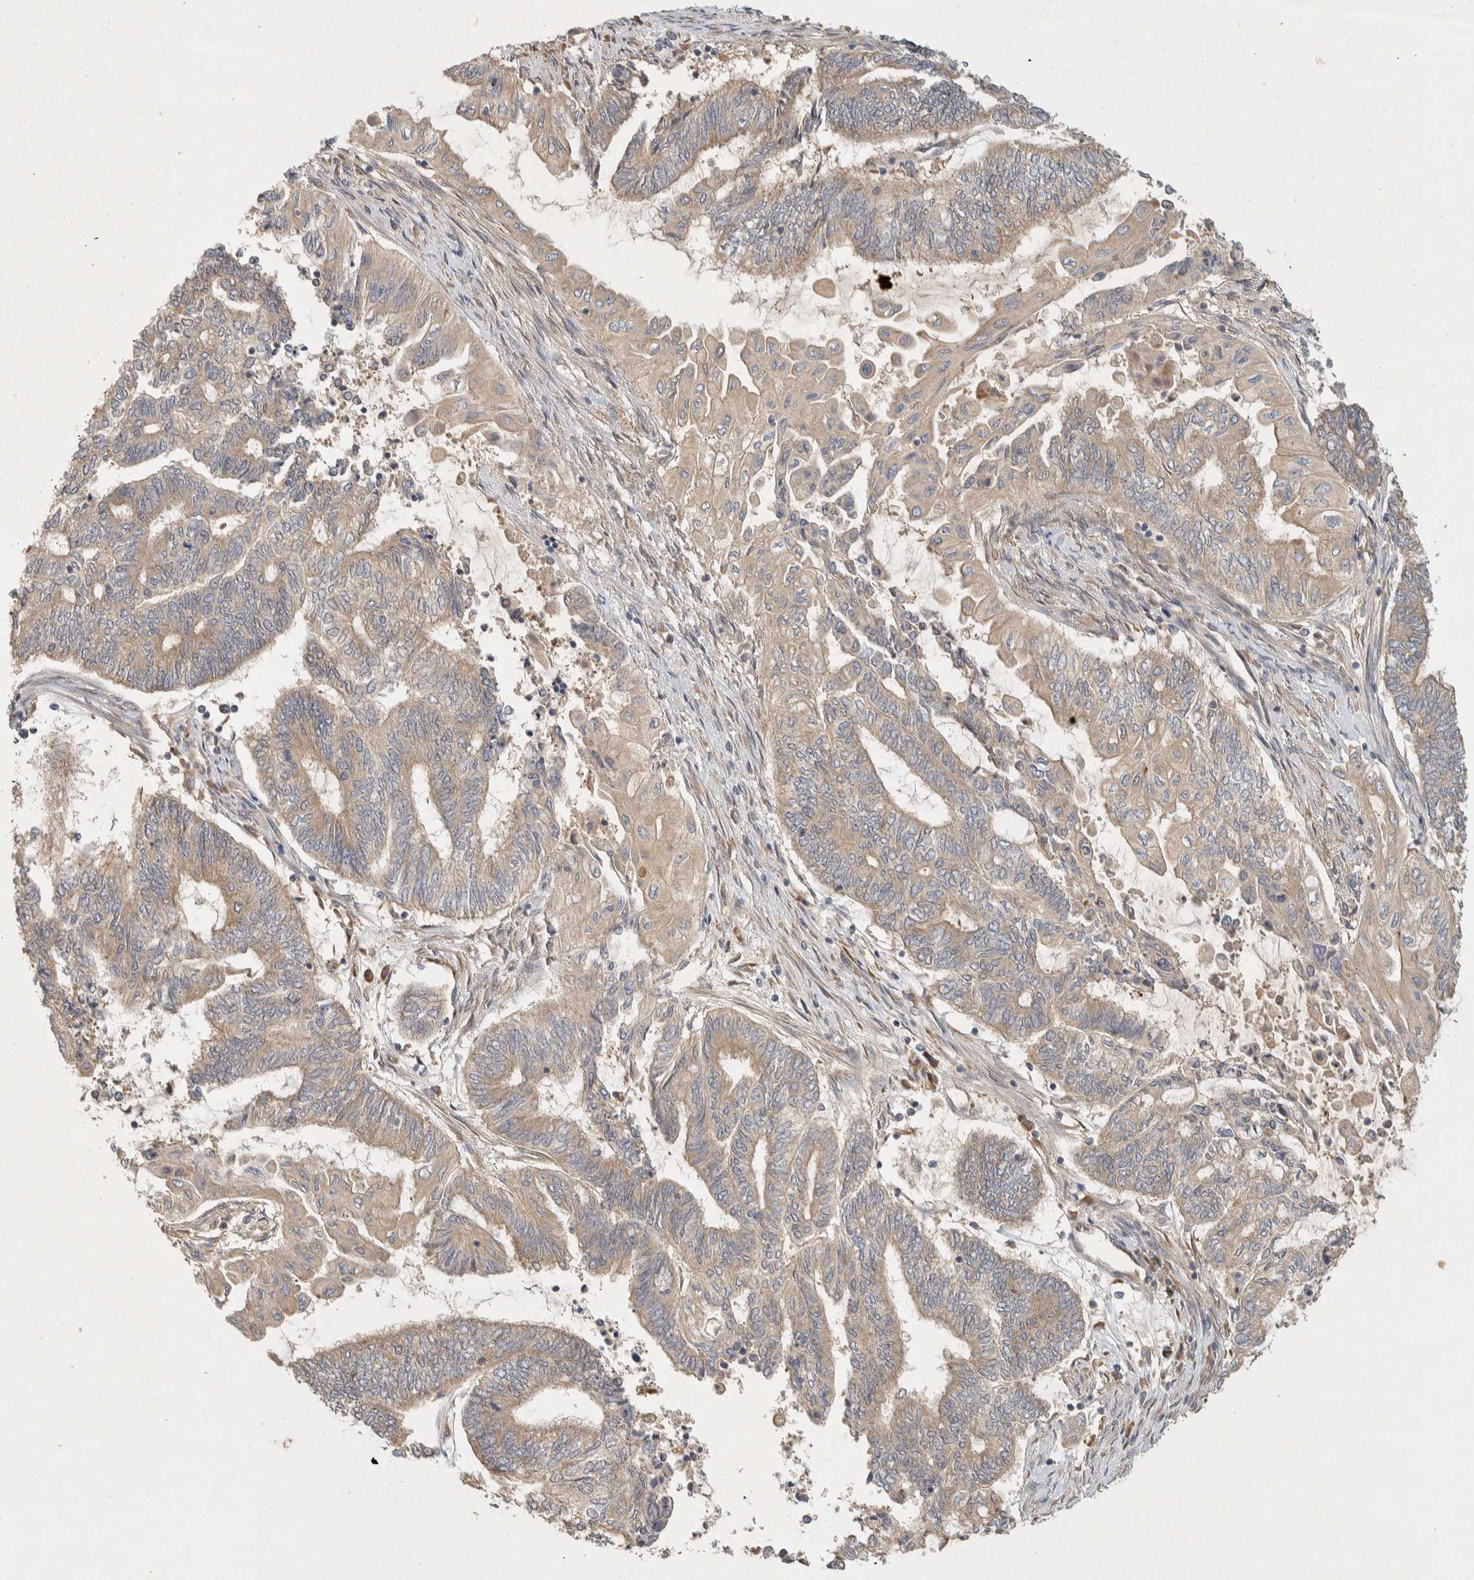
{"staining": {"intensity": "weak", "quantity": "<25%", "location": "cytoplasmic/membranous"}, "tissue": "endometrial cancer", "cell_type": "Tumor cells", "image_type": "cancer", "snomed": [{"axis": "morphology", "description": "Adenocarcinoma, NOS"}, {"axis": "topography", "description": "Uterus"}, {"axis": "topography", "description": "Endometrium"}], "caption": "Immunohistochemistry (IHC) micrograph of neoplastic tissue: endometrial cancer stained with DAB (3,3'-diaminobenzidine) displays no significant protein expression in tumor cells.", "gene": "PXK", "patient": {"sex": "female", "age": 70}}